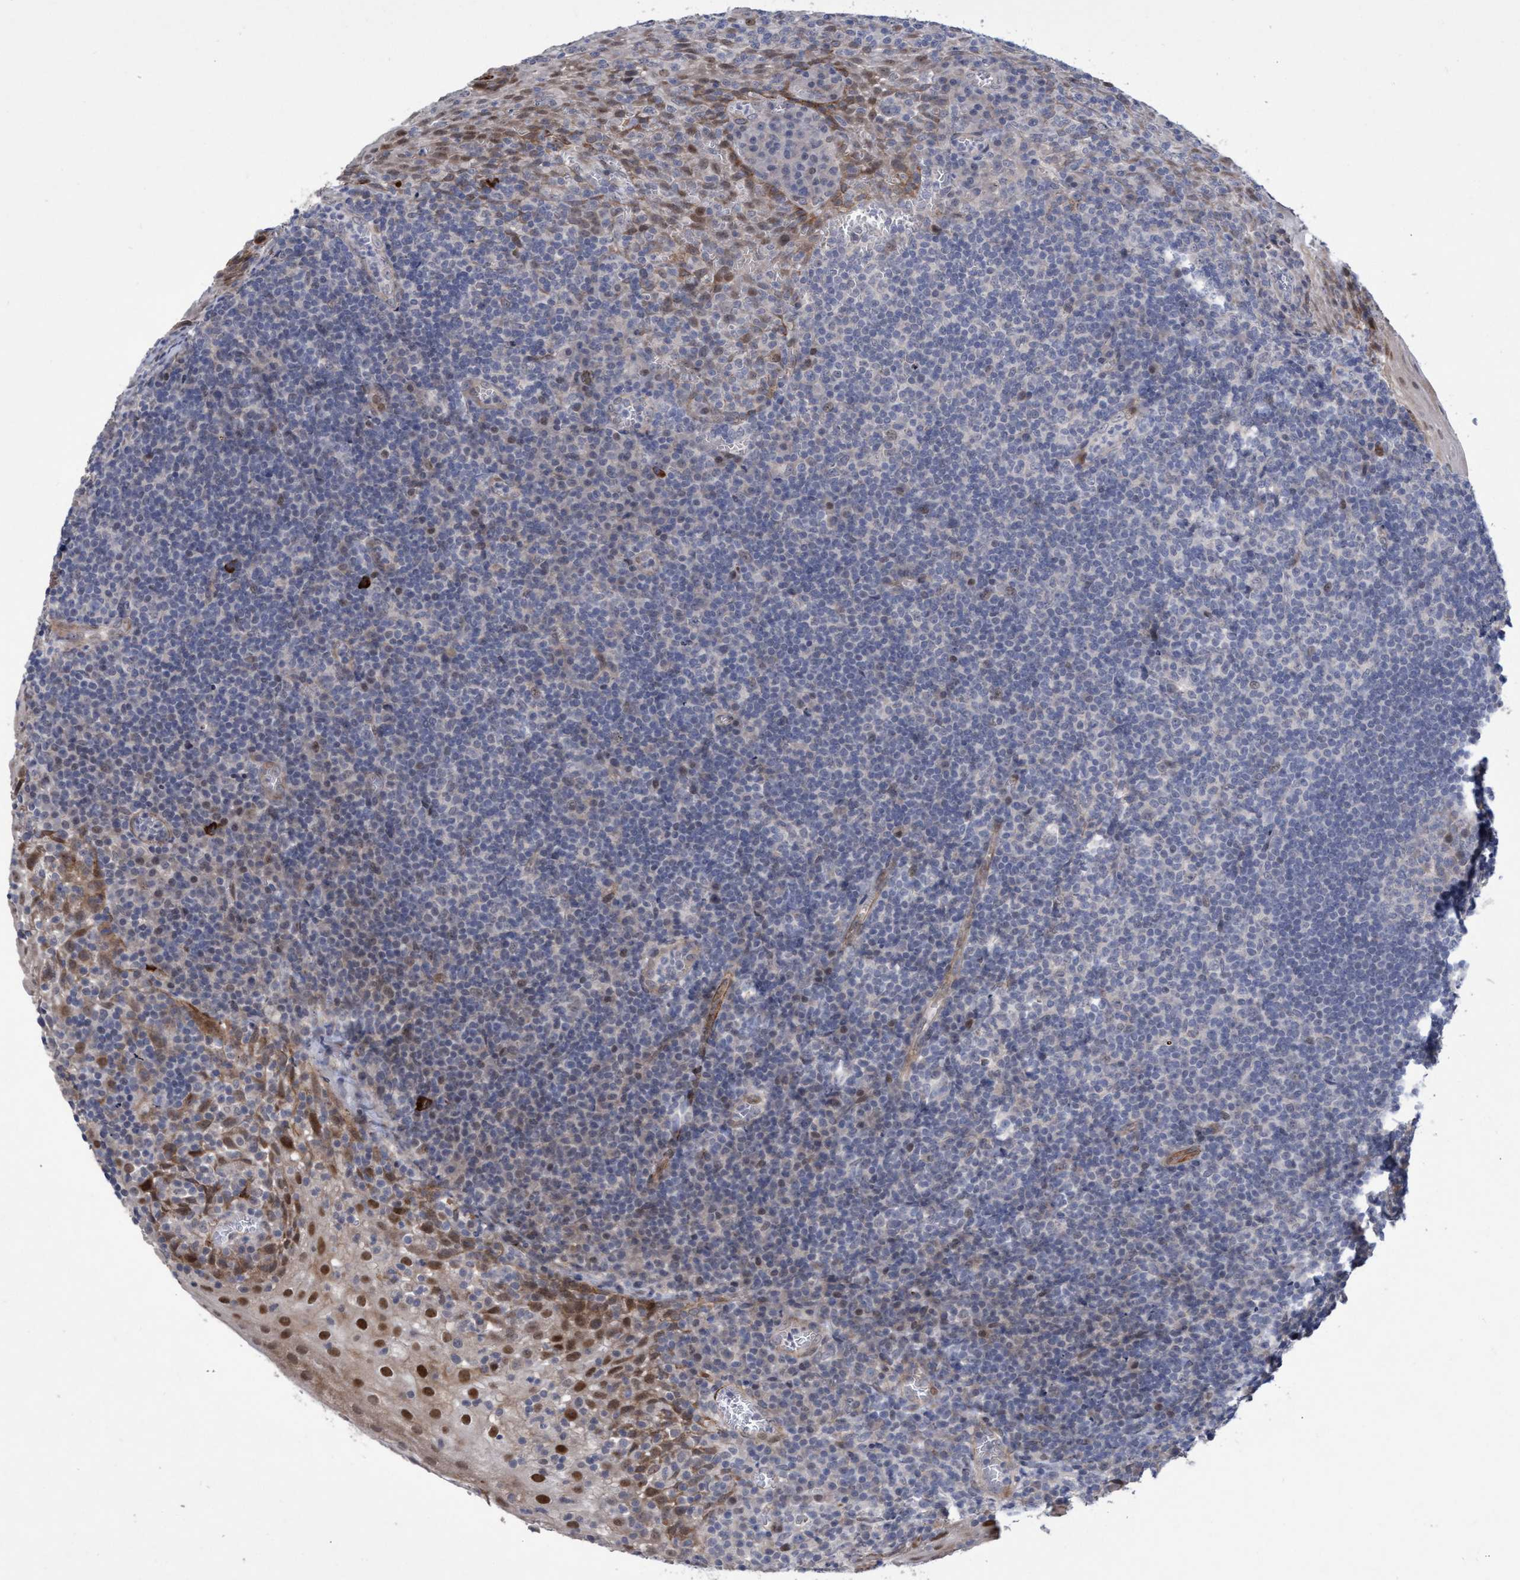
{"staining": {"intensity": "negative", "quantity": "none", "location": "none"}, "tissue": "tonsil", "cell_type": "Germinal center cells", "image_type": "normal", "snomed": [{"axis": "morphology", "description": "Normal tissue, NOS"}, {"axis": "topography", "description": "Tonsil"}], "caption": "Immunohistochemistry of benign tonsil demonstrates no positivity in germinal center cells.", "gene": "ZNF750", "patient": {"sex": "male", "age": 37}}